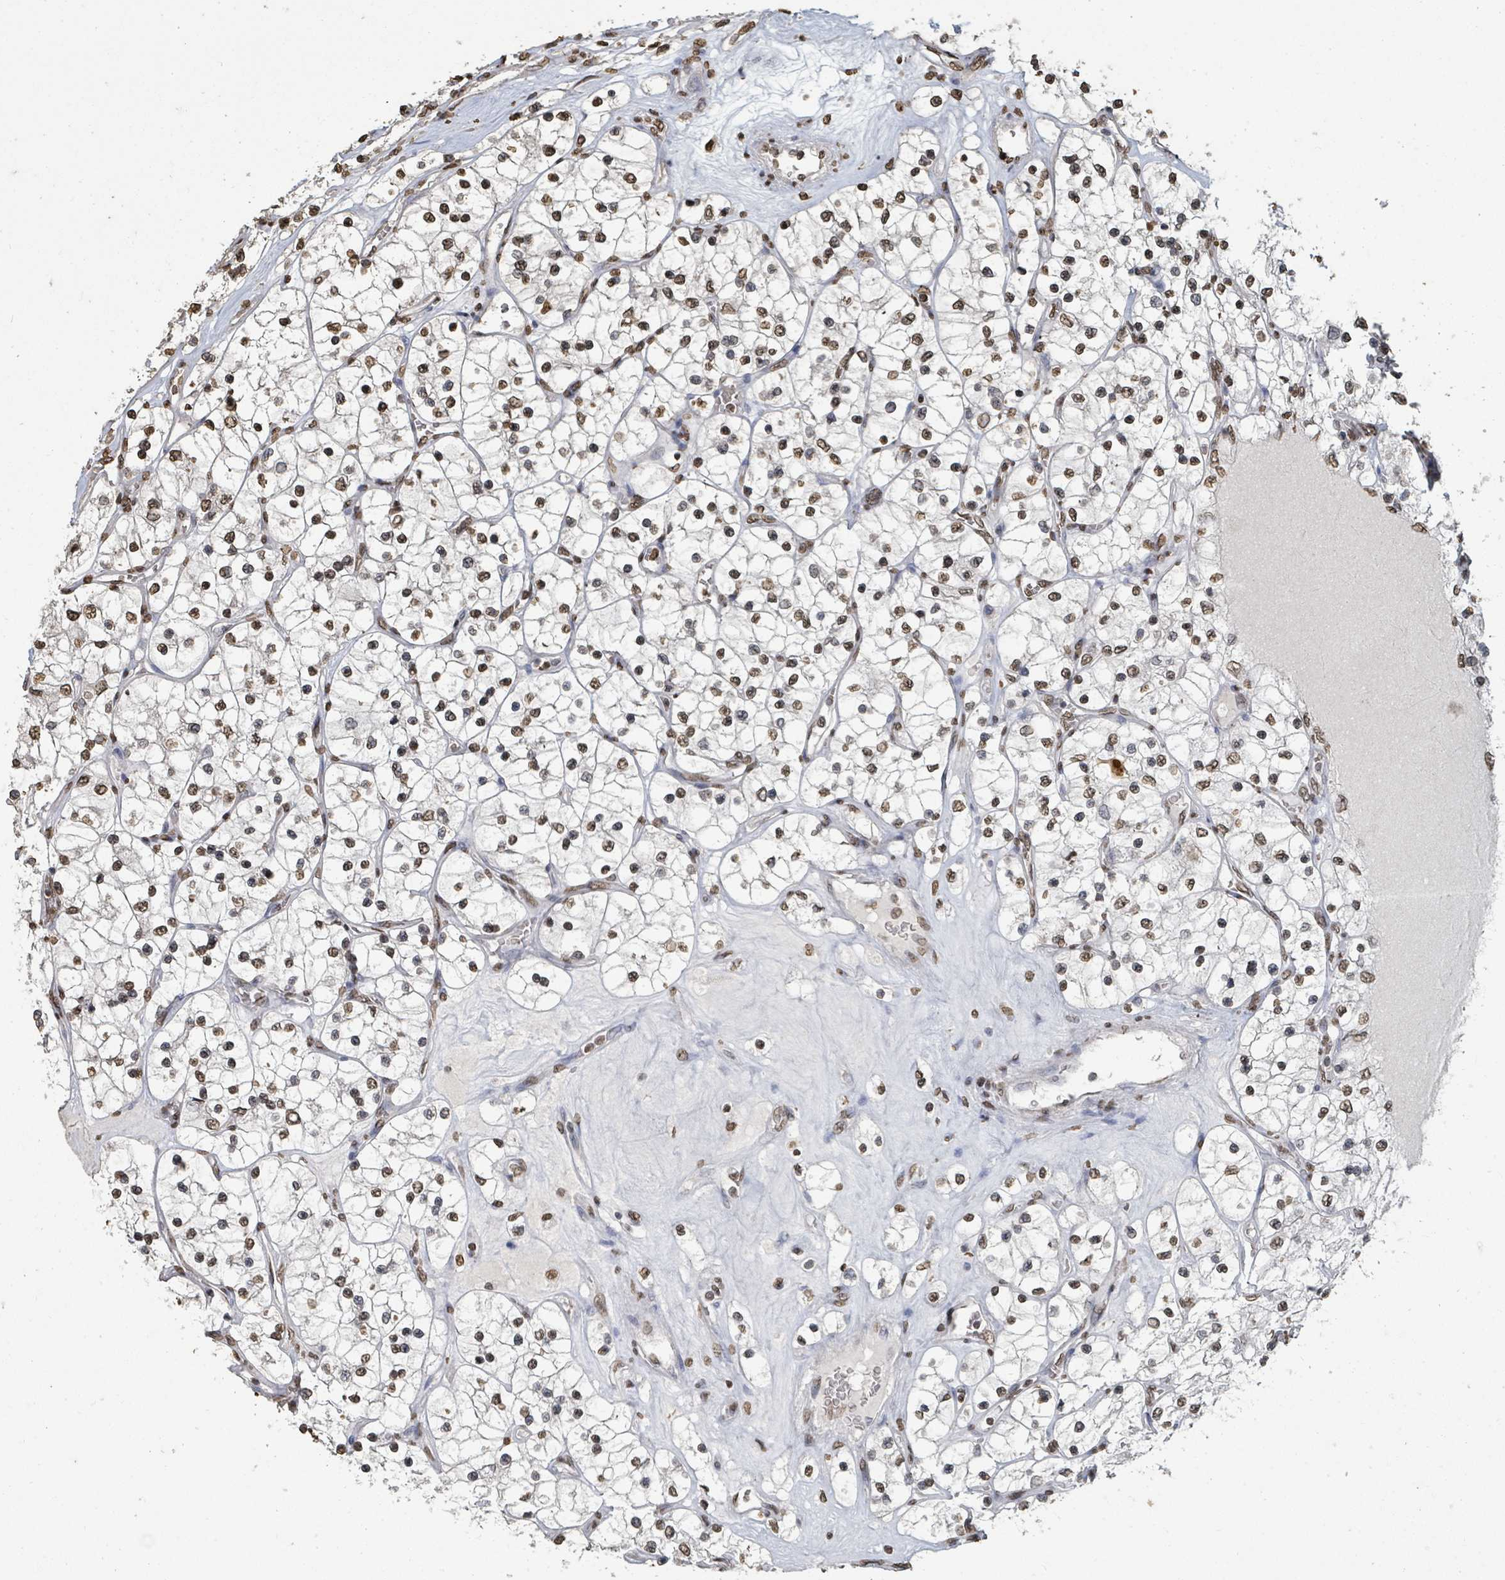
{"staining": {"intensity": "moderate", "quantity": ">75%", "location": "nuclear"}, "tissue": "renal cancer", "cell_type": "Tumor cells", "image_type": "cancer", "snomed": [{"axis": "morphology", "description": "Adenocarcinoma, NOS"}, {"axis": "topography", "description": "Kidney"}], "caption": "Immunohistochemistry (IHC) (DAB) staining of renal adenocarcinoma exhibits moderate nuclear protein positivity in about >75% of tumor cells.", "gene": "MRPS12", "patient": {"sex": "female", "age": 69}}